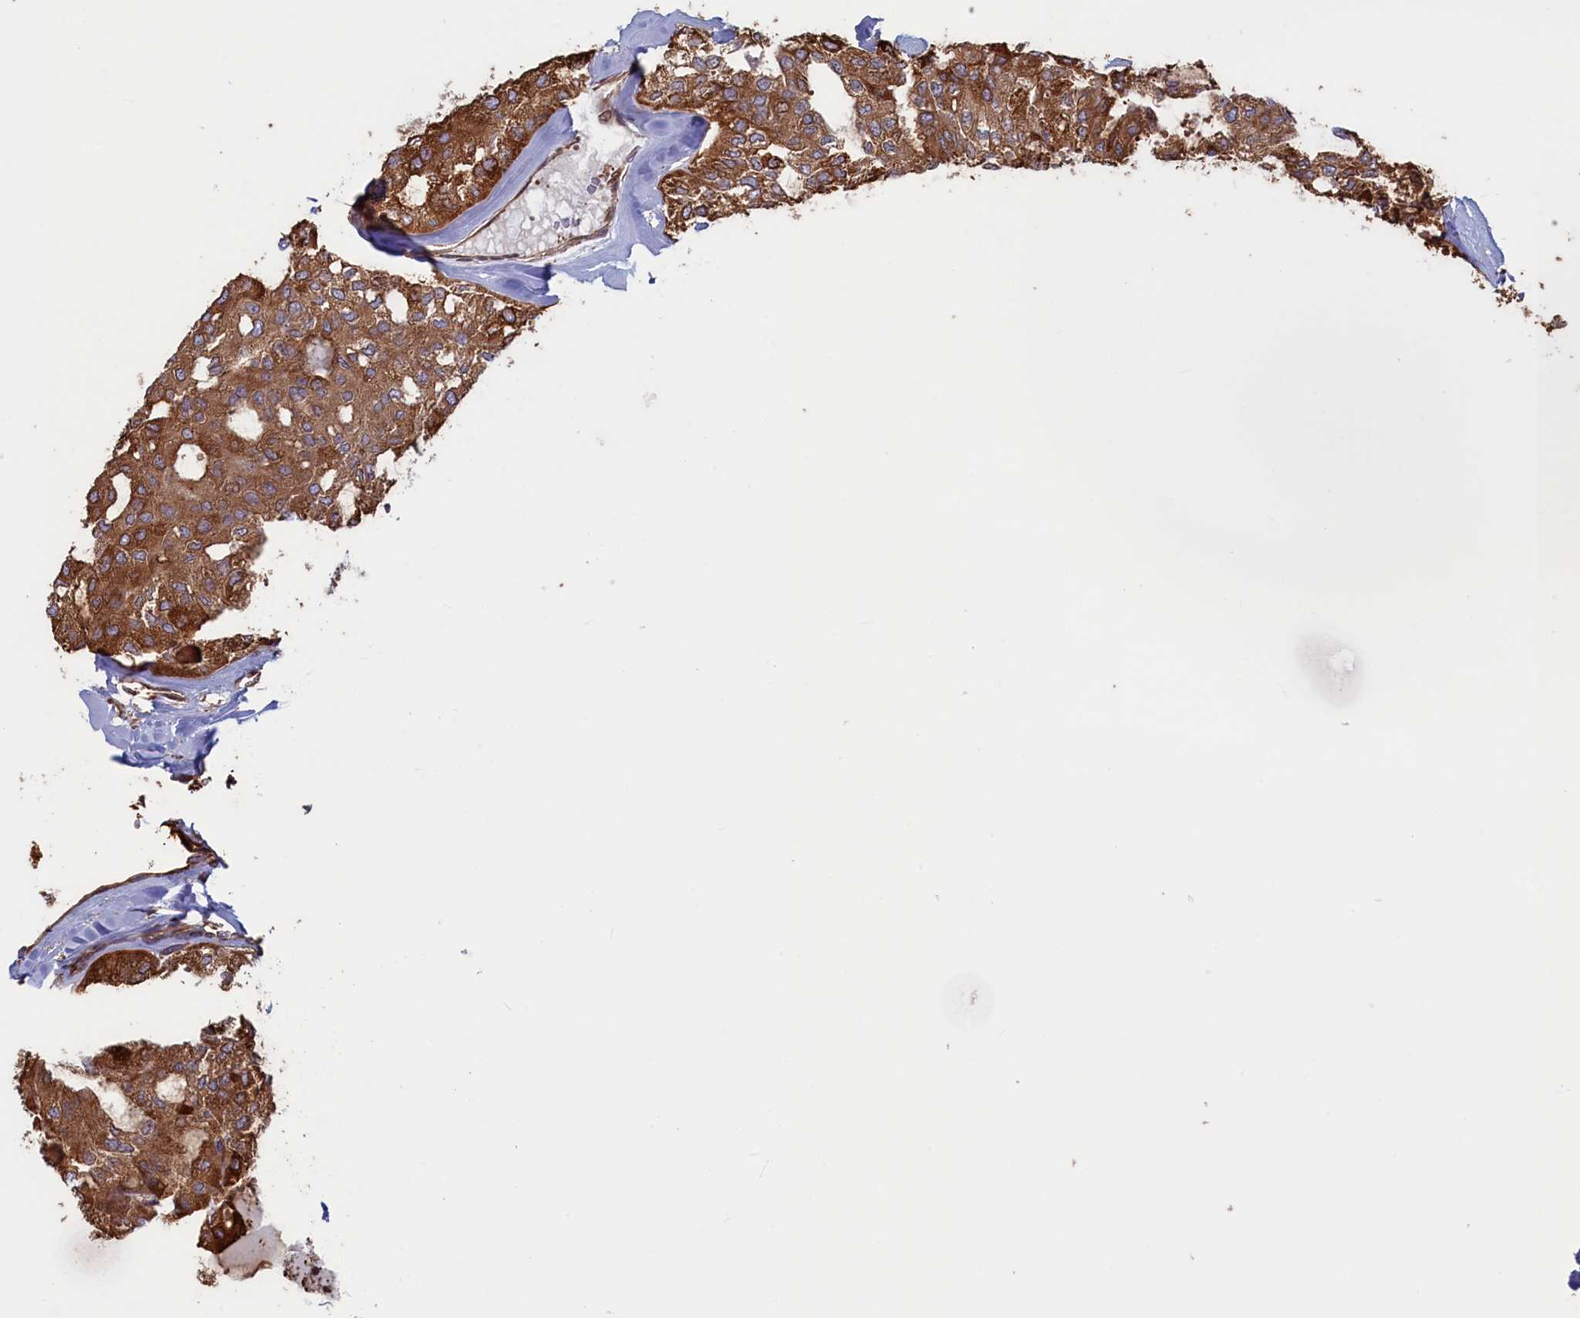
{"staining": {"intensity": "moderate", "quantity": ">75%", "location": "cytoplasmic/membranous"}, "tissue": "head and neck cancer", "cell_type": "Tumor cells", "image_type": "cancer", "snomed": [{"axis": "morphology", "description": "Adenocarcinoma, NOS"}, {"axis": "topography", "description": "Salivary gland"}, {"axis": "topography", "description": "Head-Neck"}], "caption": "Immunohistochemical staining of head and neck cancer exhibits medium levels of moderate cytoplasmic/membranous positivity in about >75% of tumor cells.", "gene": "RILPL1", "patient": {"sex": "female", "age": 63}}